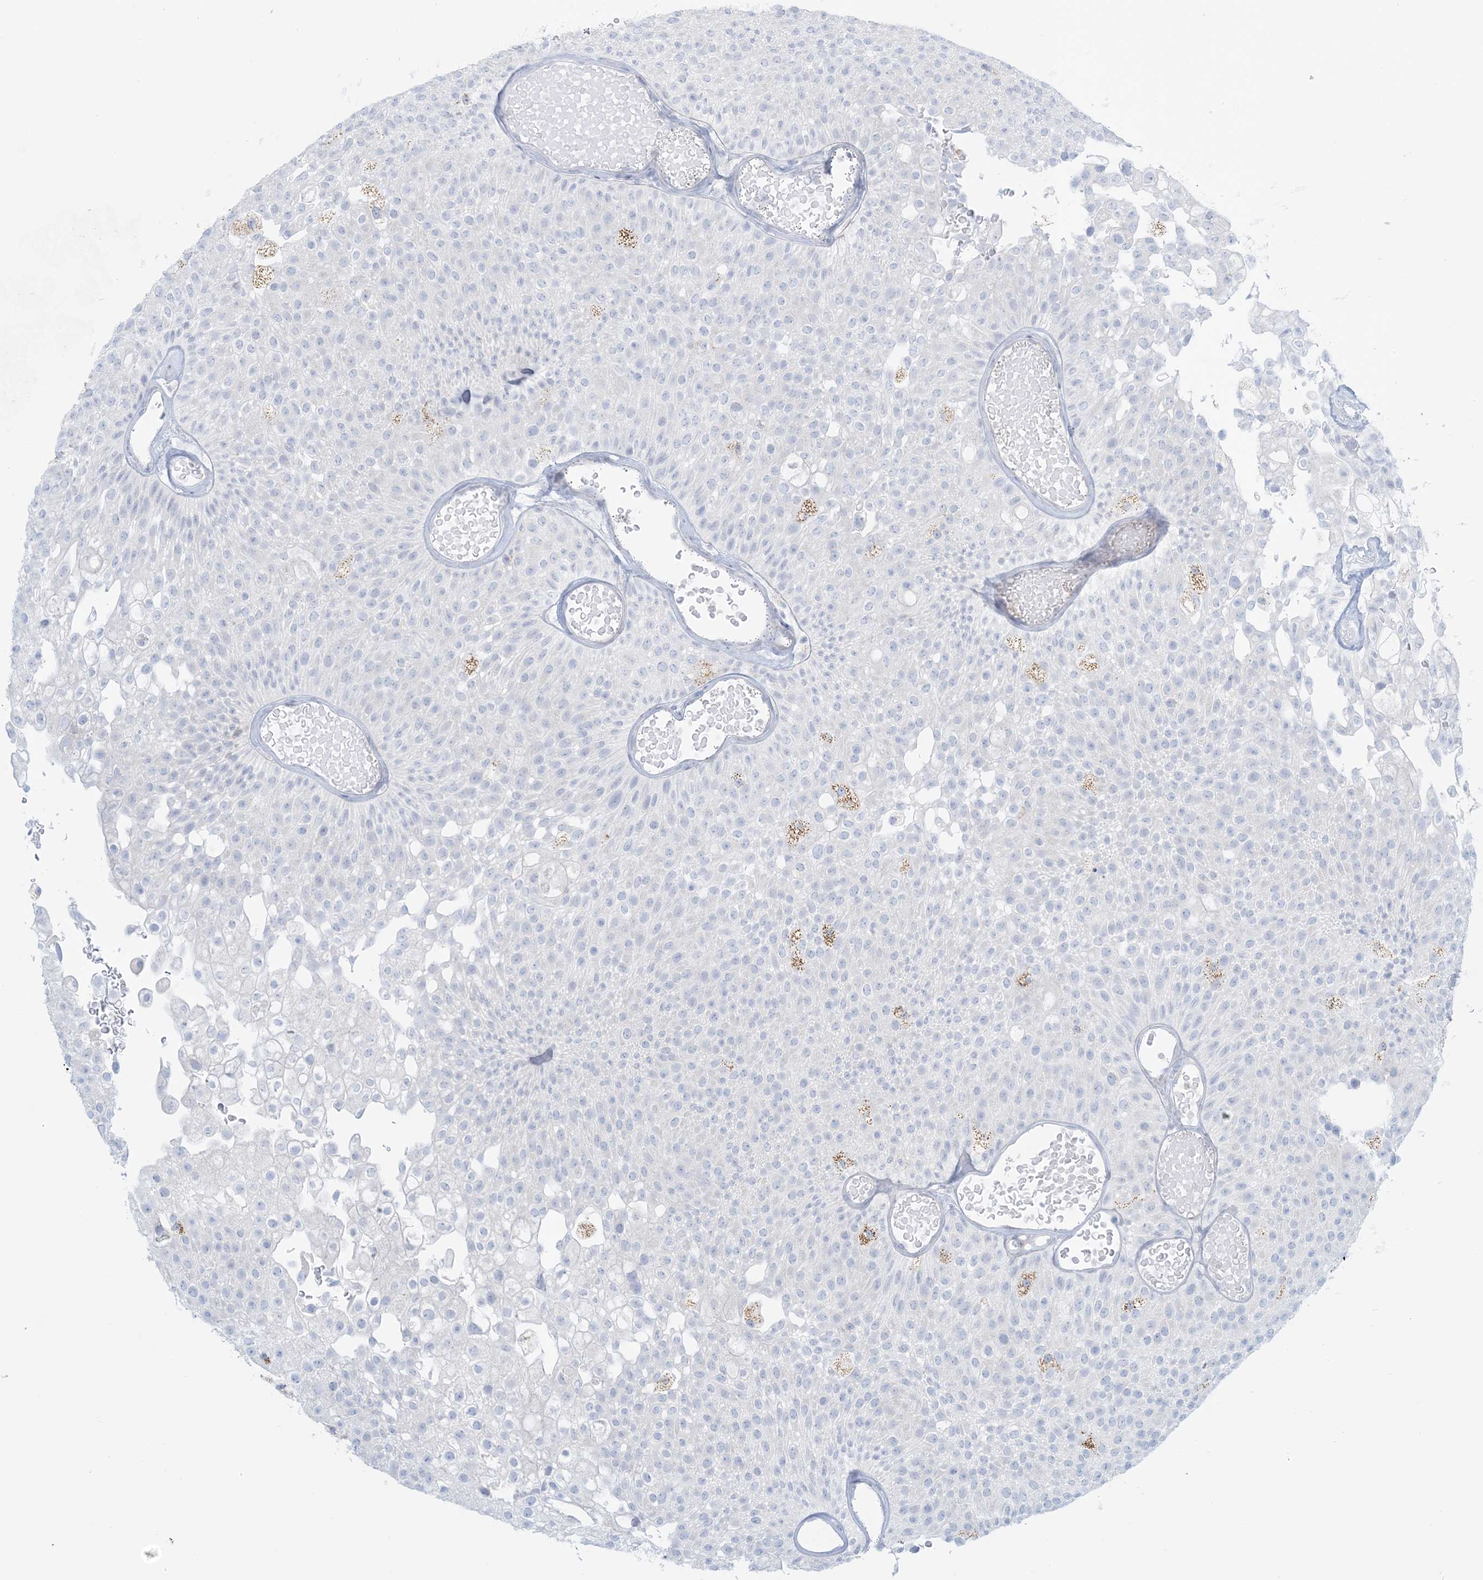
{"staining": {"intensity": "negative", "quantity": "none", "location": "none"}, "tissue": "urothelial cancer", "cell_type": "Tumor cells", "image_type": "cancer", "snomed": [{"axis": "morphology", "description": "Urothelial carcinoma, Low grade"}, {"axis": "topography", "description": "Urinary bladder"}], "caption": "High power microscopy micrograph of an IHC histopathology image of urothelial cancer, revealing no significant positivity in tumor cells.", "gene": "ZDHHC4", "patient": {"sex": "male", "age": 78}}